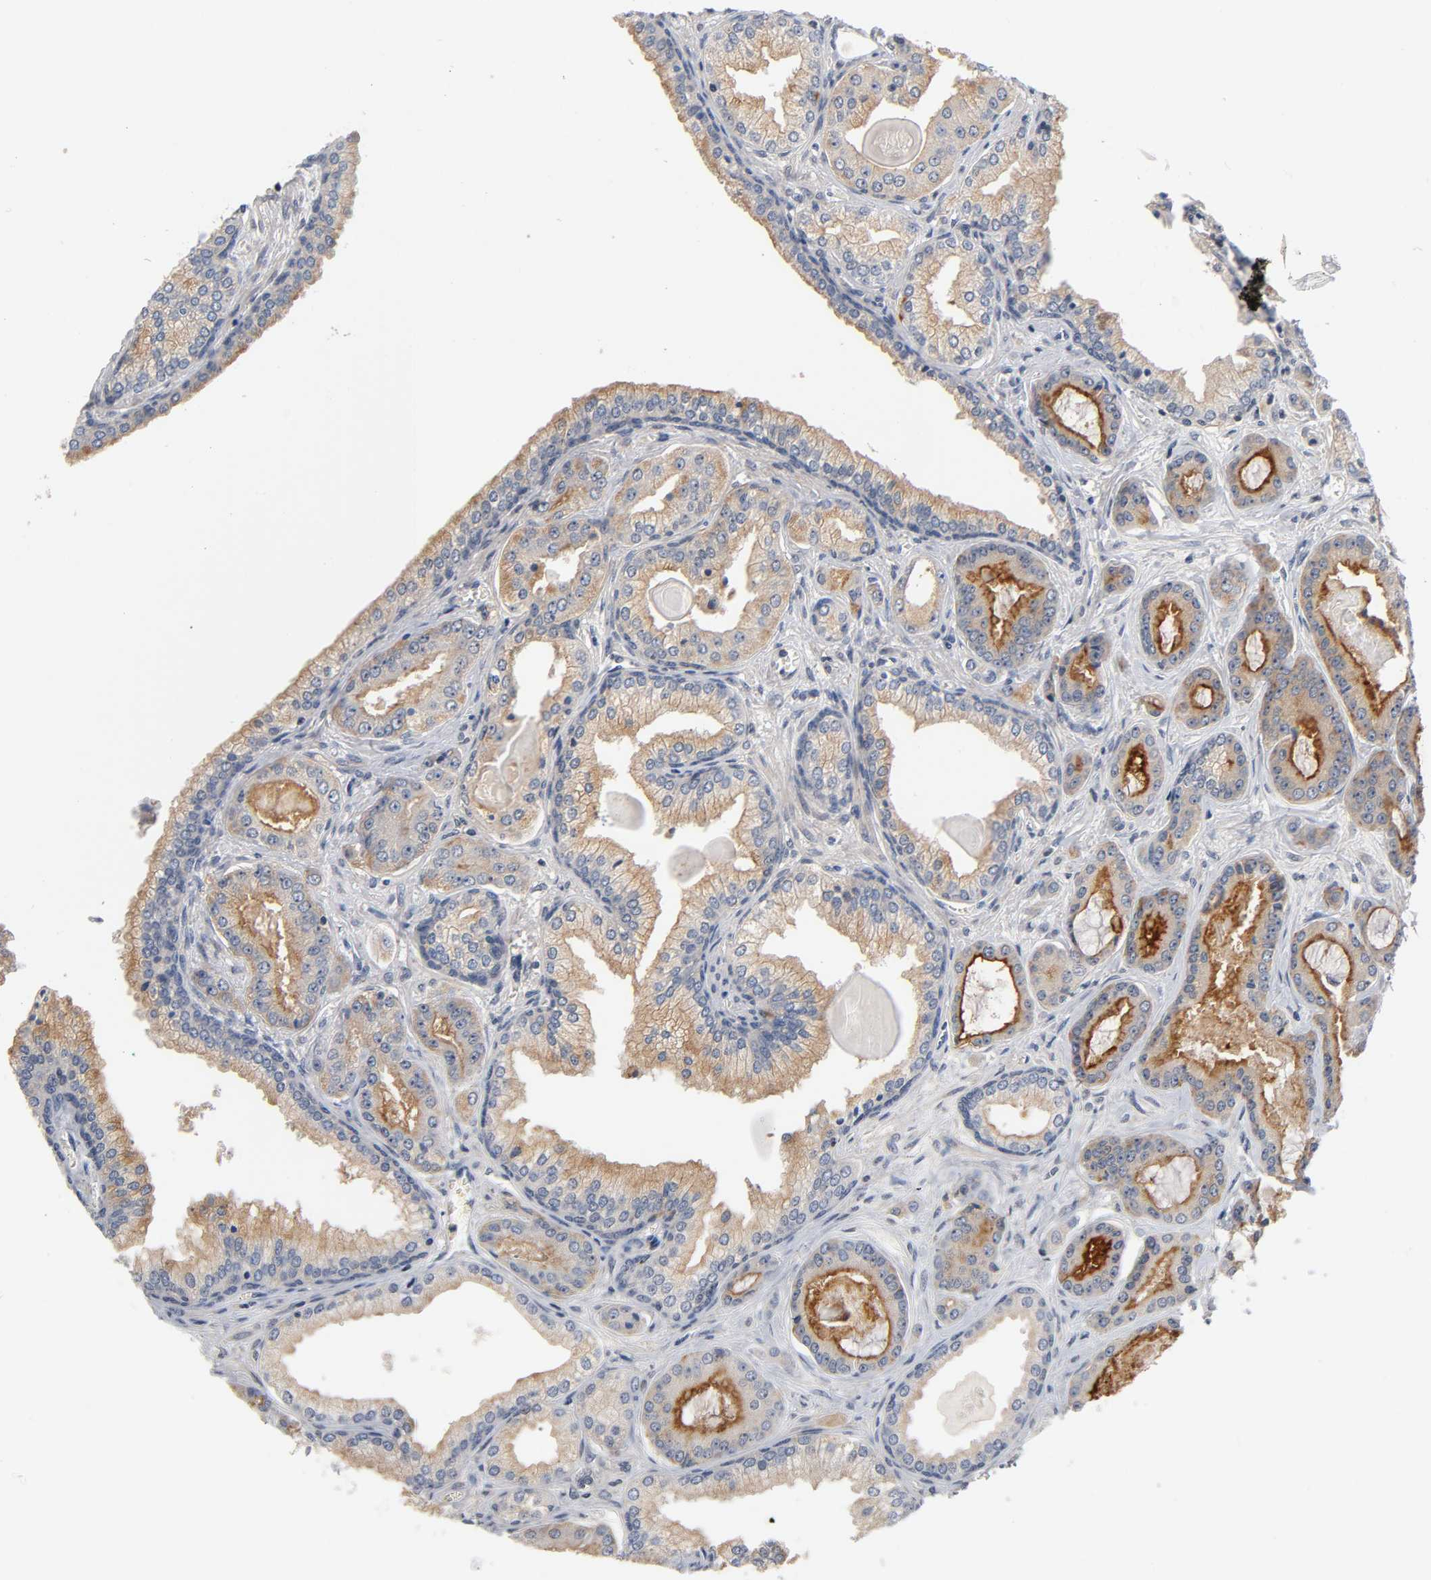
{"staining": {"intensity": "moderate", "quantity": ">75%", "location": "cytoplasmic/membranous"}, "tissue": "prostate cancer", "cell_type": "Tumor cells", "image_type": "cancer", "snomed": [{"axis": "morphology", "description": "Adenocarcinoma, Low grade"}, {"axis": "topography", "description": "Prostate"}], "caption": "Prostate low-grade adenocarcinoma was stained to show a protein in brown. There is medium levels of moderate cytoplasmic/membranous positivity in about >75% of tumor cells. The staining is performed using DAB brown chromogen to label protein expression. The nuclei are counter-stained blue using hematoxylin.", "gene": "PRKAB1", "patient": {"sex": "male", "age": 59}}